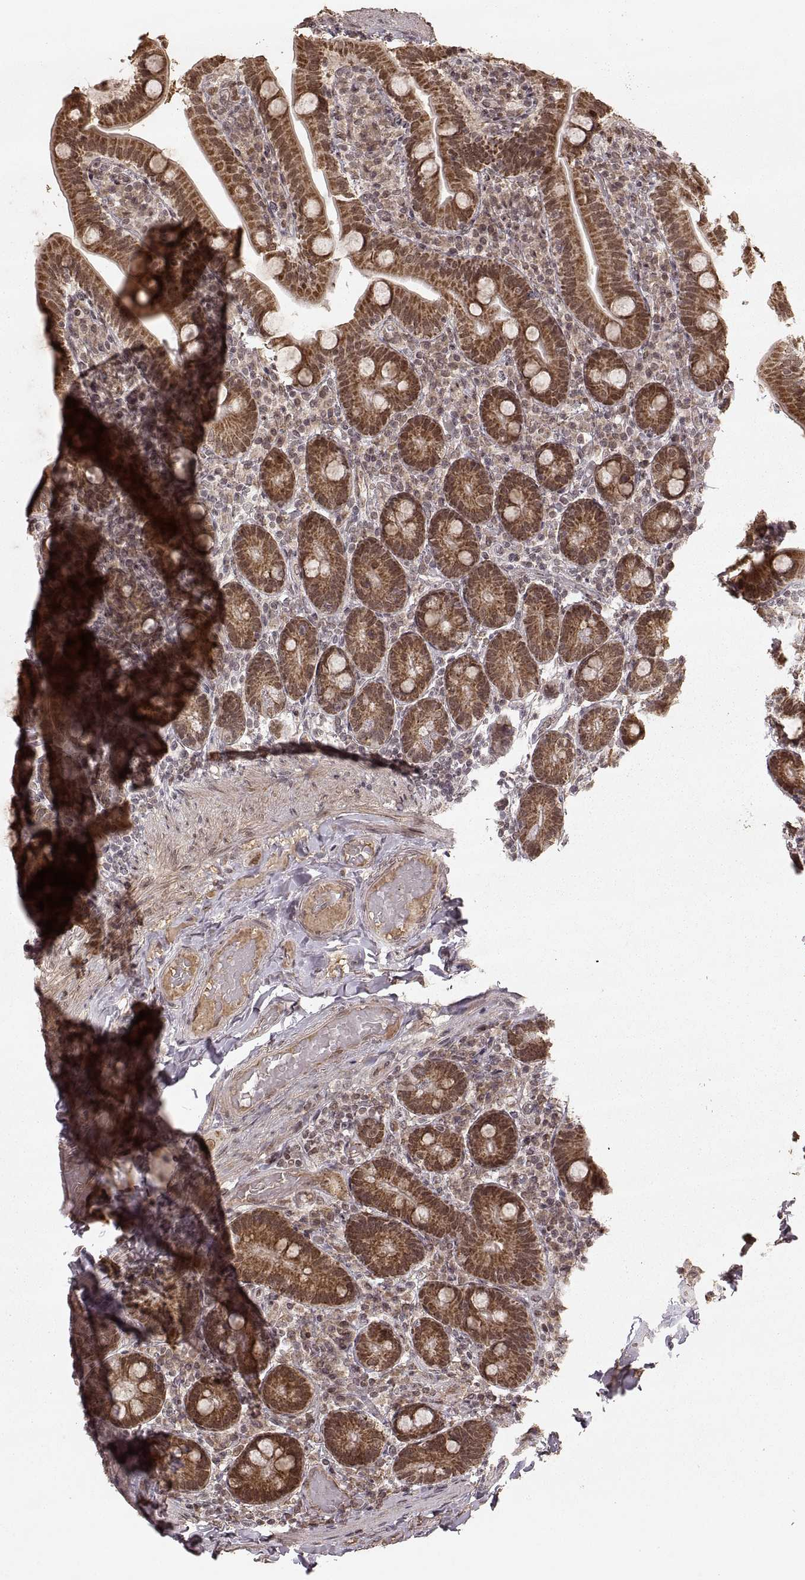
{"staining": {"intensity": "moderate", "quantity": ">75%", "location": "cytoplasmic/membranous"}, "tissue": "small intestine", "cell_type": "Glandular cells", "image_type": "normal", "snomed": [{"axis": "morphology", "description": "Normal tissue, NOS"}, {"axis": "topography", "description": "Small intestine"}], "caption": "DAB immunohistochemical staining of unremarkable small intestine exhibits moderate cytoplasmic/membranous protein expression in approximately >75% of glandular cells.", "gene": "RFT1", "patient": {"sex": "male", "age": 66}}